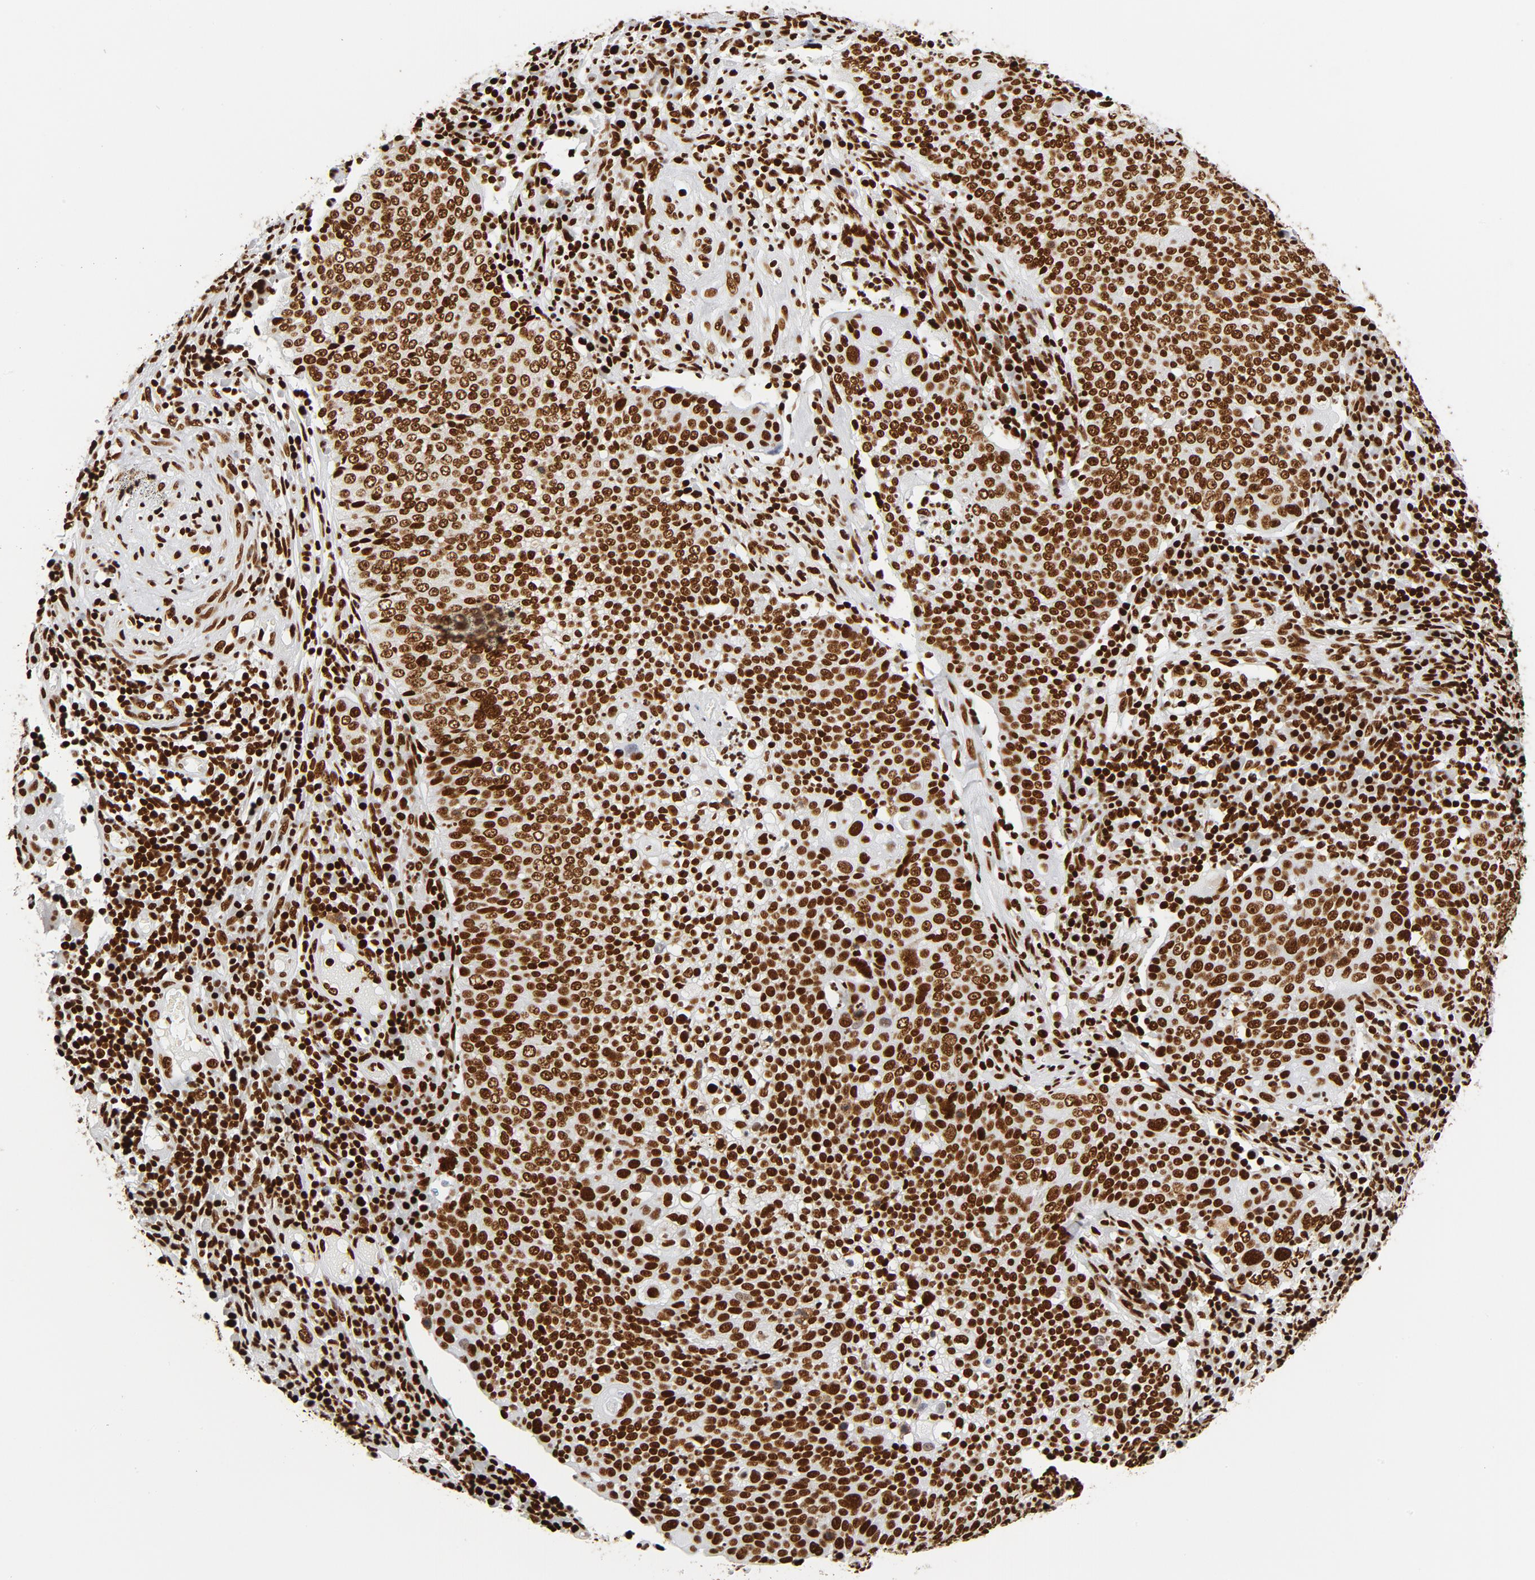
{"staining": {"intensity": "strong", "quantity": ">75%", "location": "nuclear"}, "tissue": "cervical cancer", "cell_type": "Tumor cells", "image_type": "cancer", "snomed": [{"axis": "morphology", "description": "Squamous cell carcinoma, NOS"}, {"axis": "topography", "description": "Cervix"}], "caption": "Approximately >75% of tumor cells in human cervical cancer (squamous cell carcinoma) demonstrate strong nuclear protein positivity as visualized by brown immunohistochemical staining.", "gene": "XRCC6", "patient": {"sex": "female", "age": 40}}